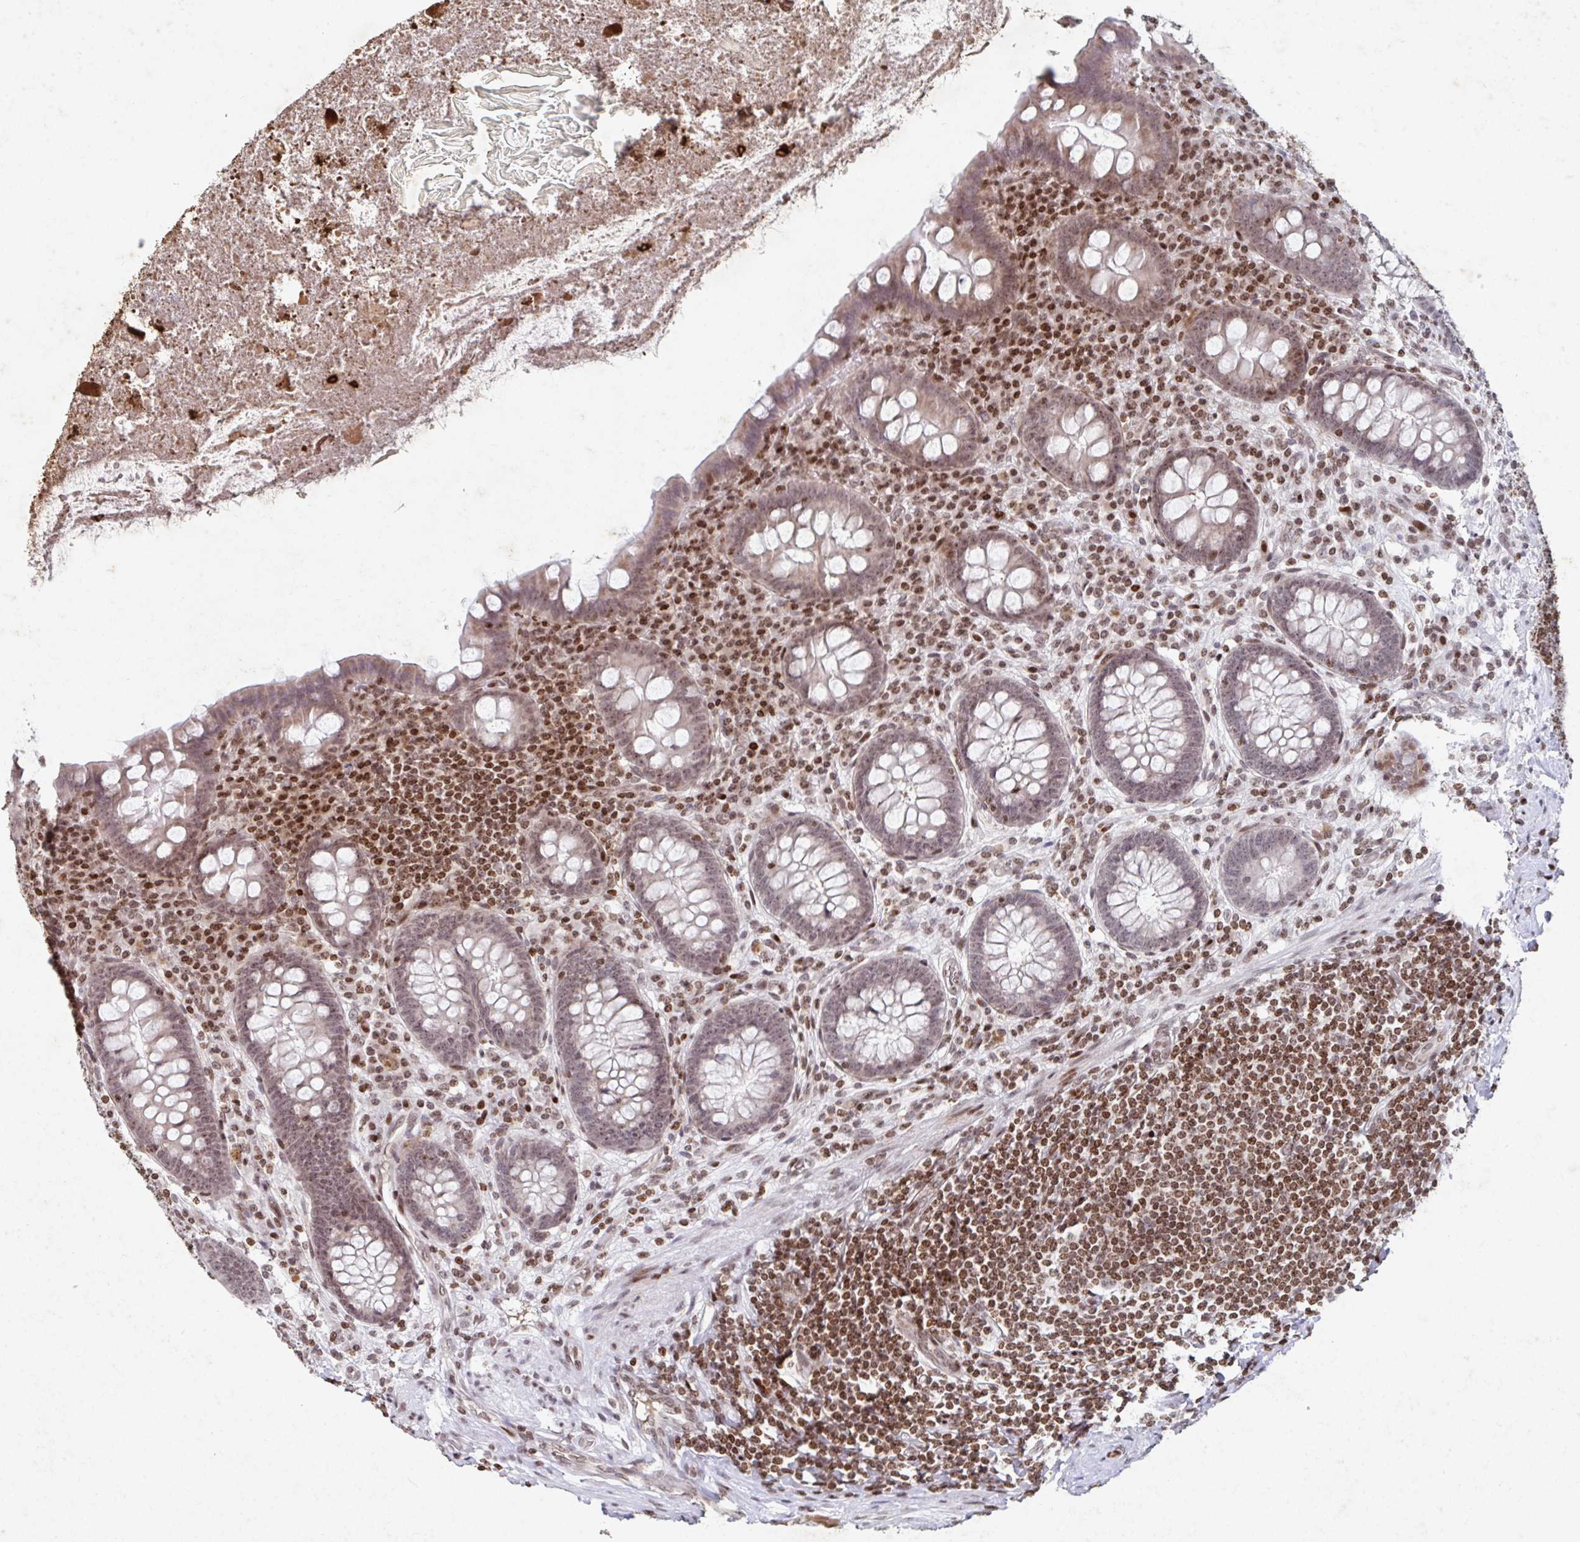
{"staining": {"intensity": "weak", "quantity": ">75%", "location": "nuclear"}, "tissue": "appendix", "cell_type": "Glandular cells", "image_type": "normal", "snomed": [{"axis": "morphology", "description": "Normal tissue, NOS"}, {"axis": "topography", "description": "Appendix"}], "caption": "High-magnification brightfield microscopy of benign appendix stained with DAB (3,3'-diaminobenzidine) (brown) and counterstained with hematoxylin (blue). glandular cells exhibit weak nuclear staining is present in about>75% of cells. (Stains: DAB in brown, nuclei in blue, Microscopy: brightfield microscopy at high magnification).", "gene": "C19orf53", "patient": {"sex": "male", "age": 71}}